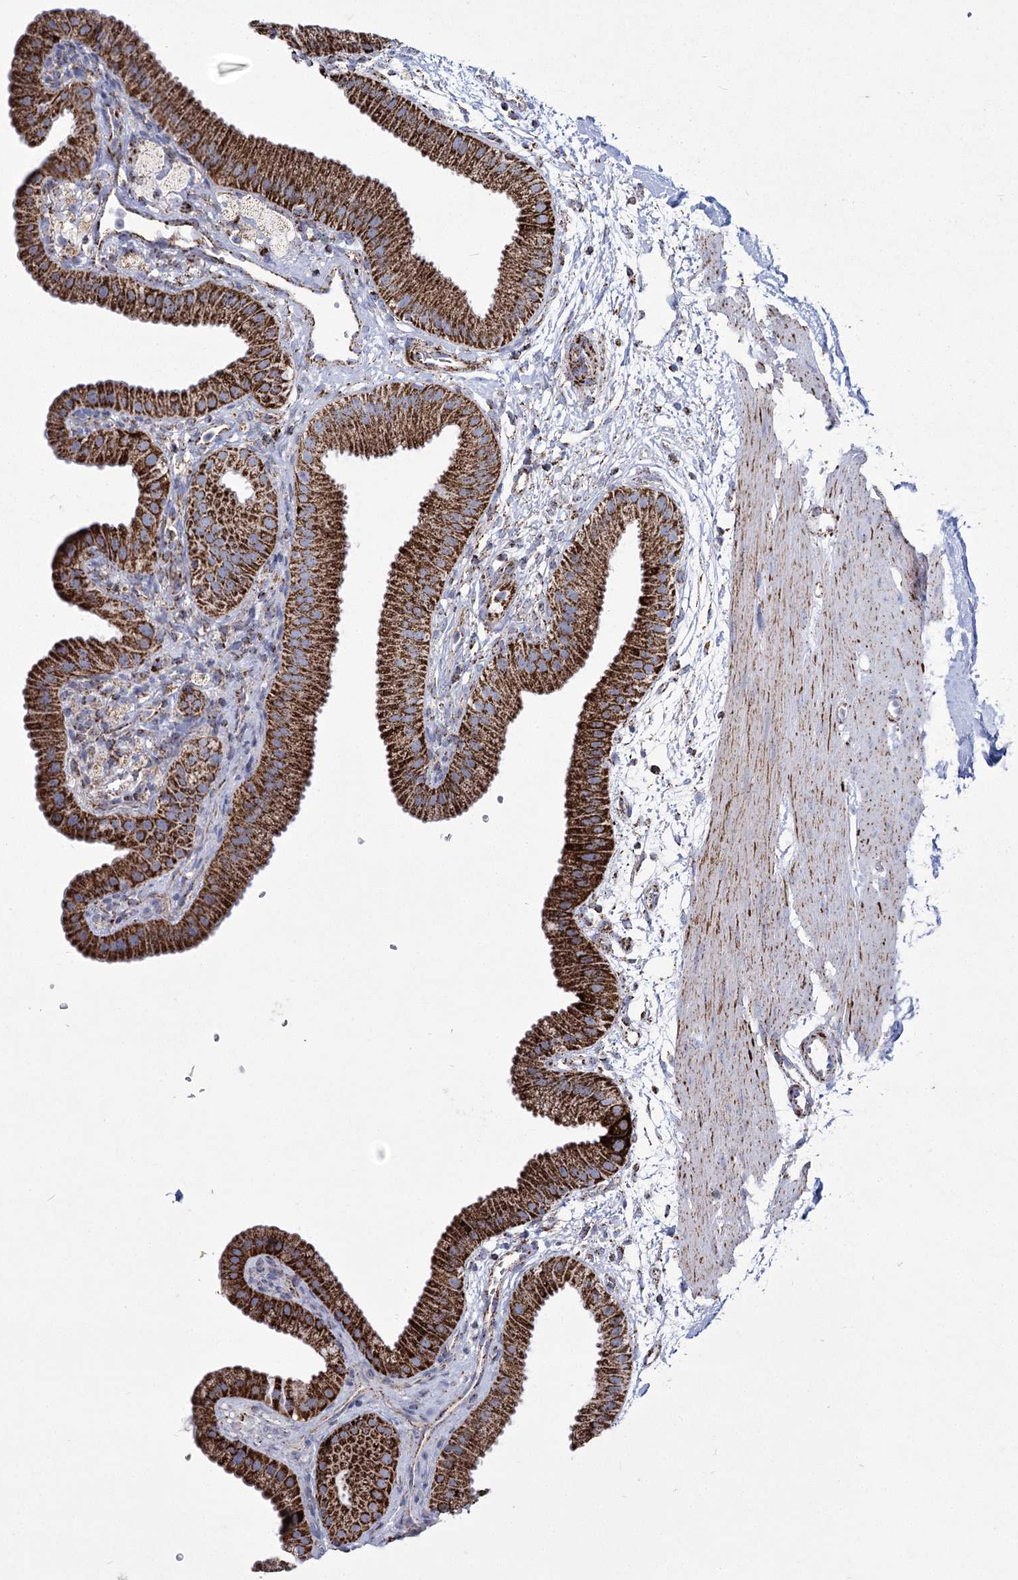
{"staining": {"intensity": "strong", "quantity": ">75%", "location": "cytoplasmic/membranous"}, "tissue": "gallbladder", "cell_type": "Glandular cells", "image_type": "normal", "snomed": [{"axis": "morphology", "description": "Normal tissue, NOS"}, {"axis": "topography", "description": "Gallbladder"}], "caption": "The immunohistochemical stain labels strong cytoplasmic/membranous staining in glandular cells of unremarkable gallbladder.", "gene": "PDHB", "patient": {"sex": "female", "age": 64}}